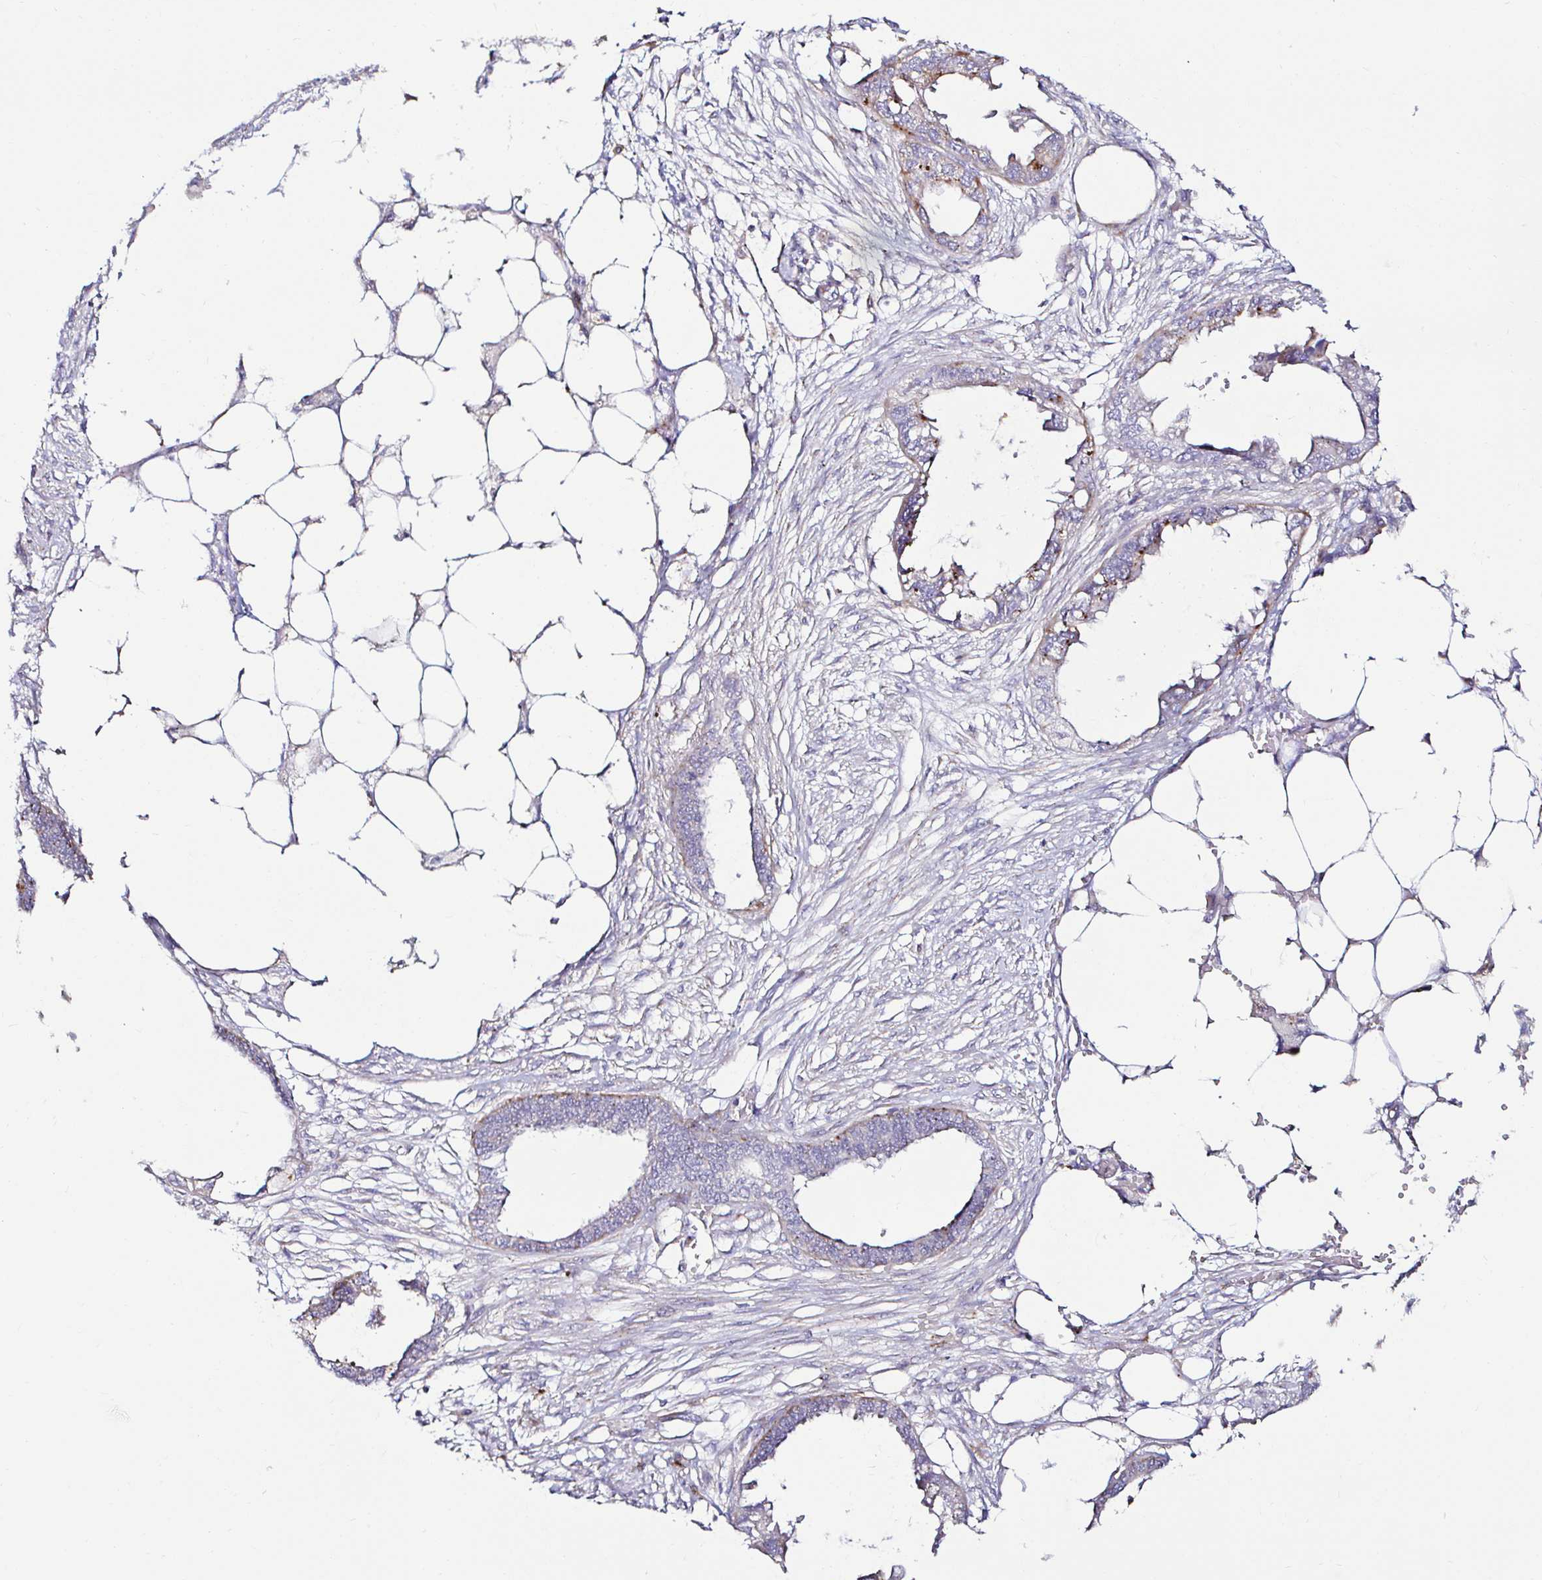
{"staining": {"intensity": "moderate", "quantity": "<25%", "location": "cytoplasmic/membranous"}, "tissue": "endometrial cancer", "cell_type": "Tumor cells", "image_type": "cancer", "snomed": [{"axis": "morphology", "description": "Adenocarcinoma, NOS"}, {"axis": "morphology", "description": "Adenocarcinoma, metastatic, NOS"}, {"axis": "topography", "description": "Adipose tissue"}, {"axis": "topography", "description": "Endometrium"}], "caption": "This is an image of immunohistochemistry (IHC) staining of endometrial cancer (metastatic adenocarcinoma), which shows moderate expression in the cytoplasmic/membranous of tumor cells.", "gene": "GALNS", "patient": {"sex": "female", "age": 67}}